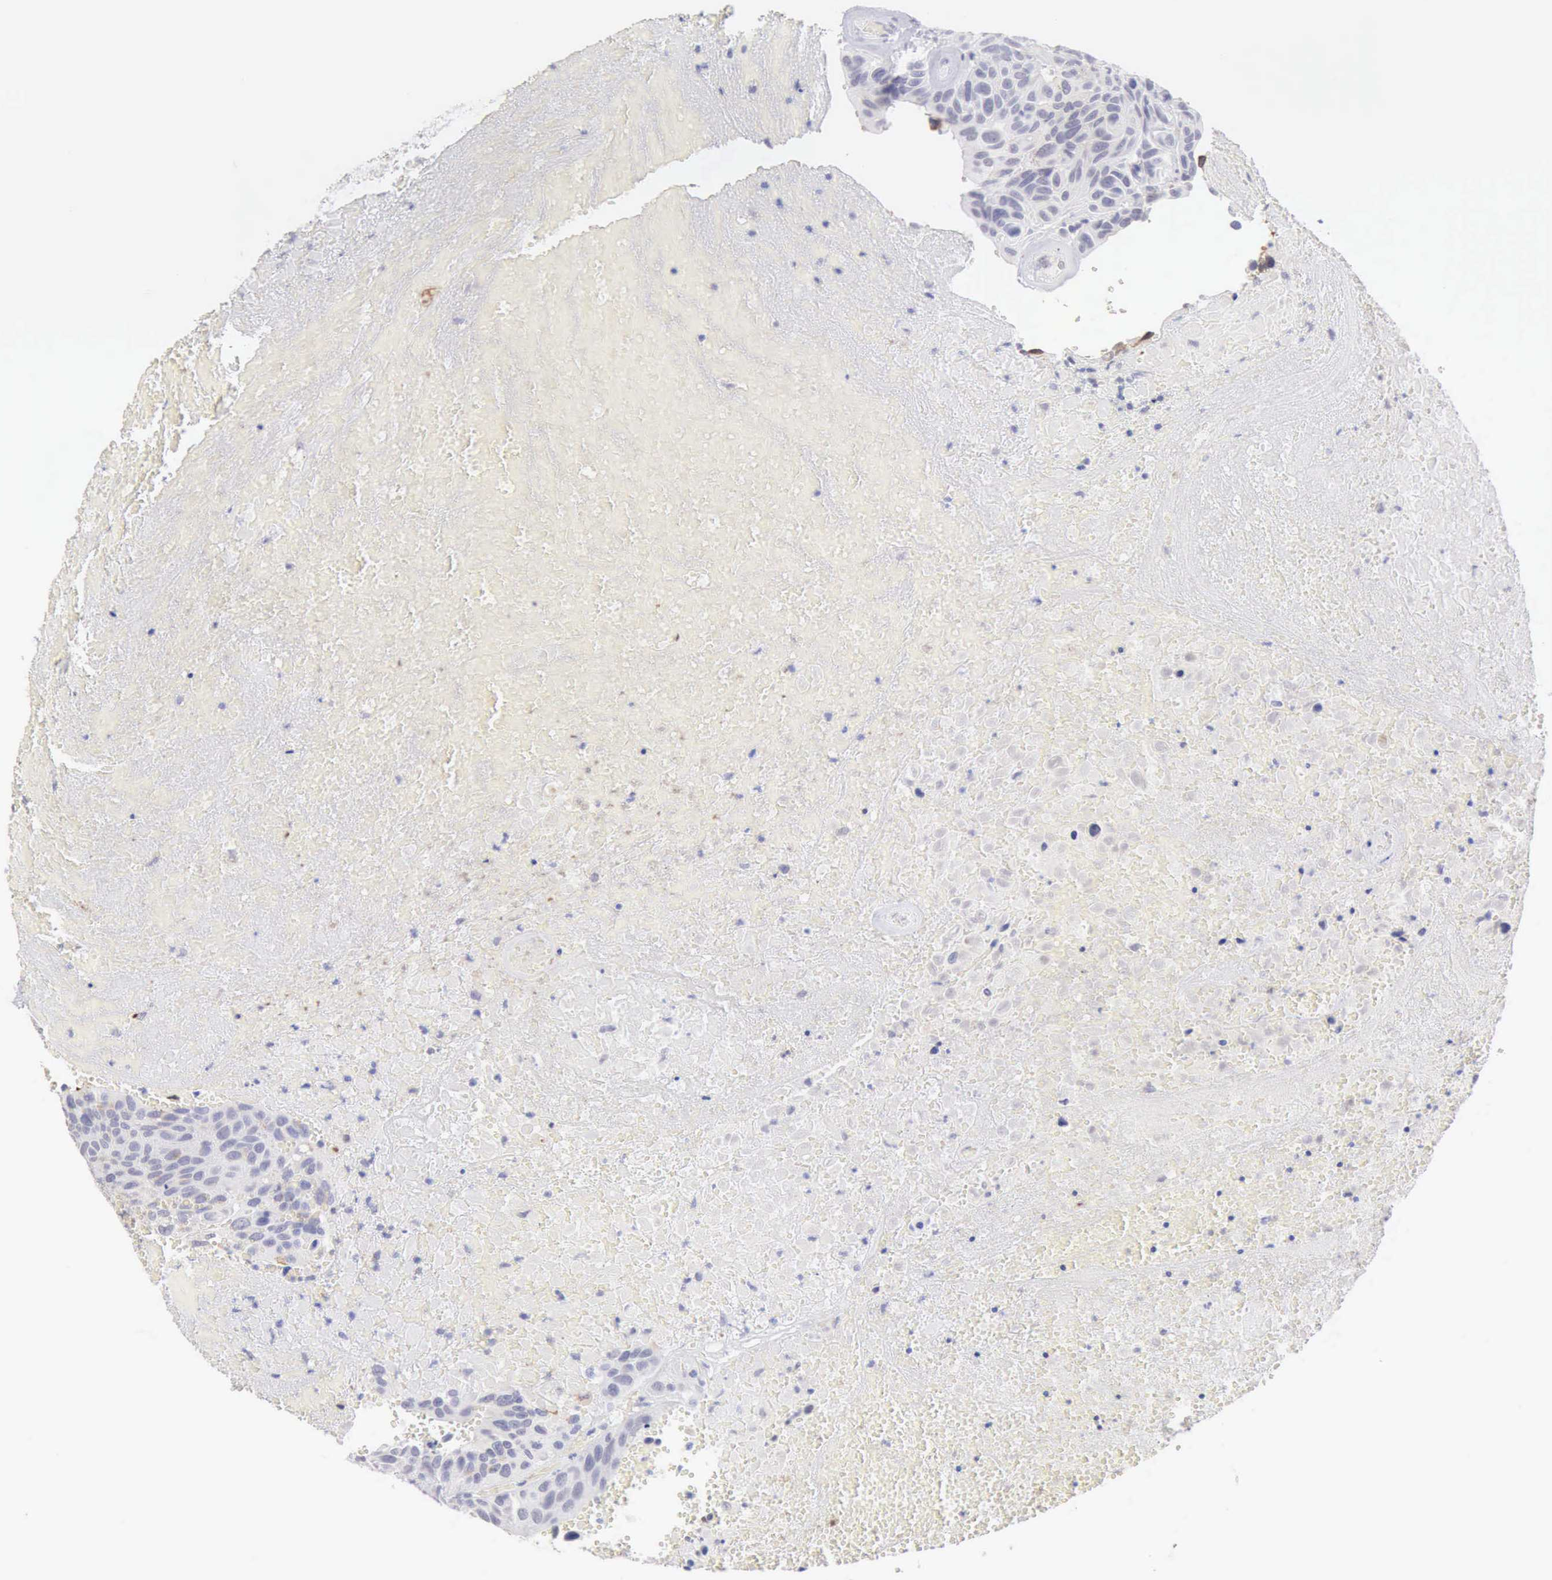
{"staining": {"intensity": "negative", "quantity": "none", "location": "none"}, "tissue": "urothelial cancer", "cell_type": "Tumor cells", "image_type": "cancer", "snomed": [{"axis": "morphology", "description": "Urothelial carcinoma, High grade"}, {"axis": "topography", "description": "Urinary bladder"}], "caption": "This photomicrograph is of urothelial cancer stained with immunohistochemistry to label a protein in brown with the nuclei are counter-stained blue. There is no positivity in tumor cells.", "gene": "RNASE1", "patient": {"sex": "male", "age": 66}}